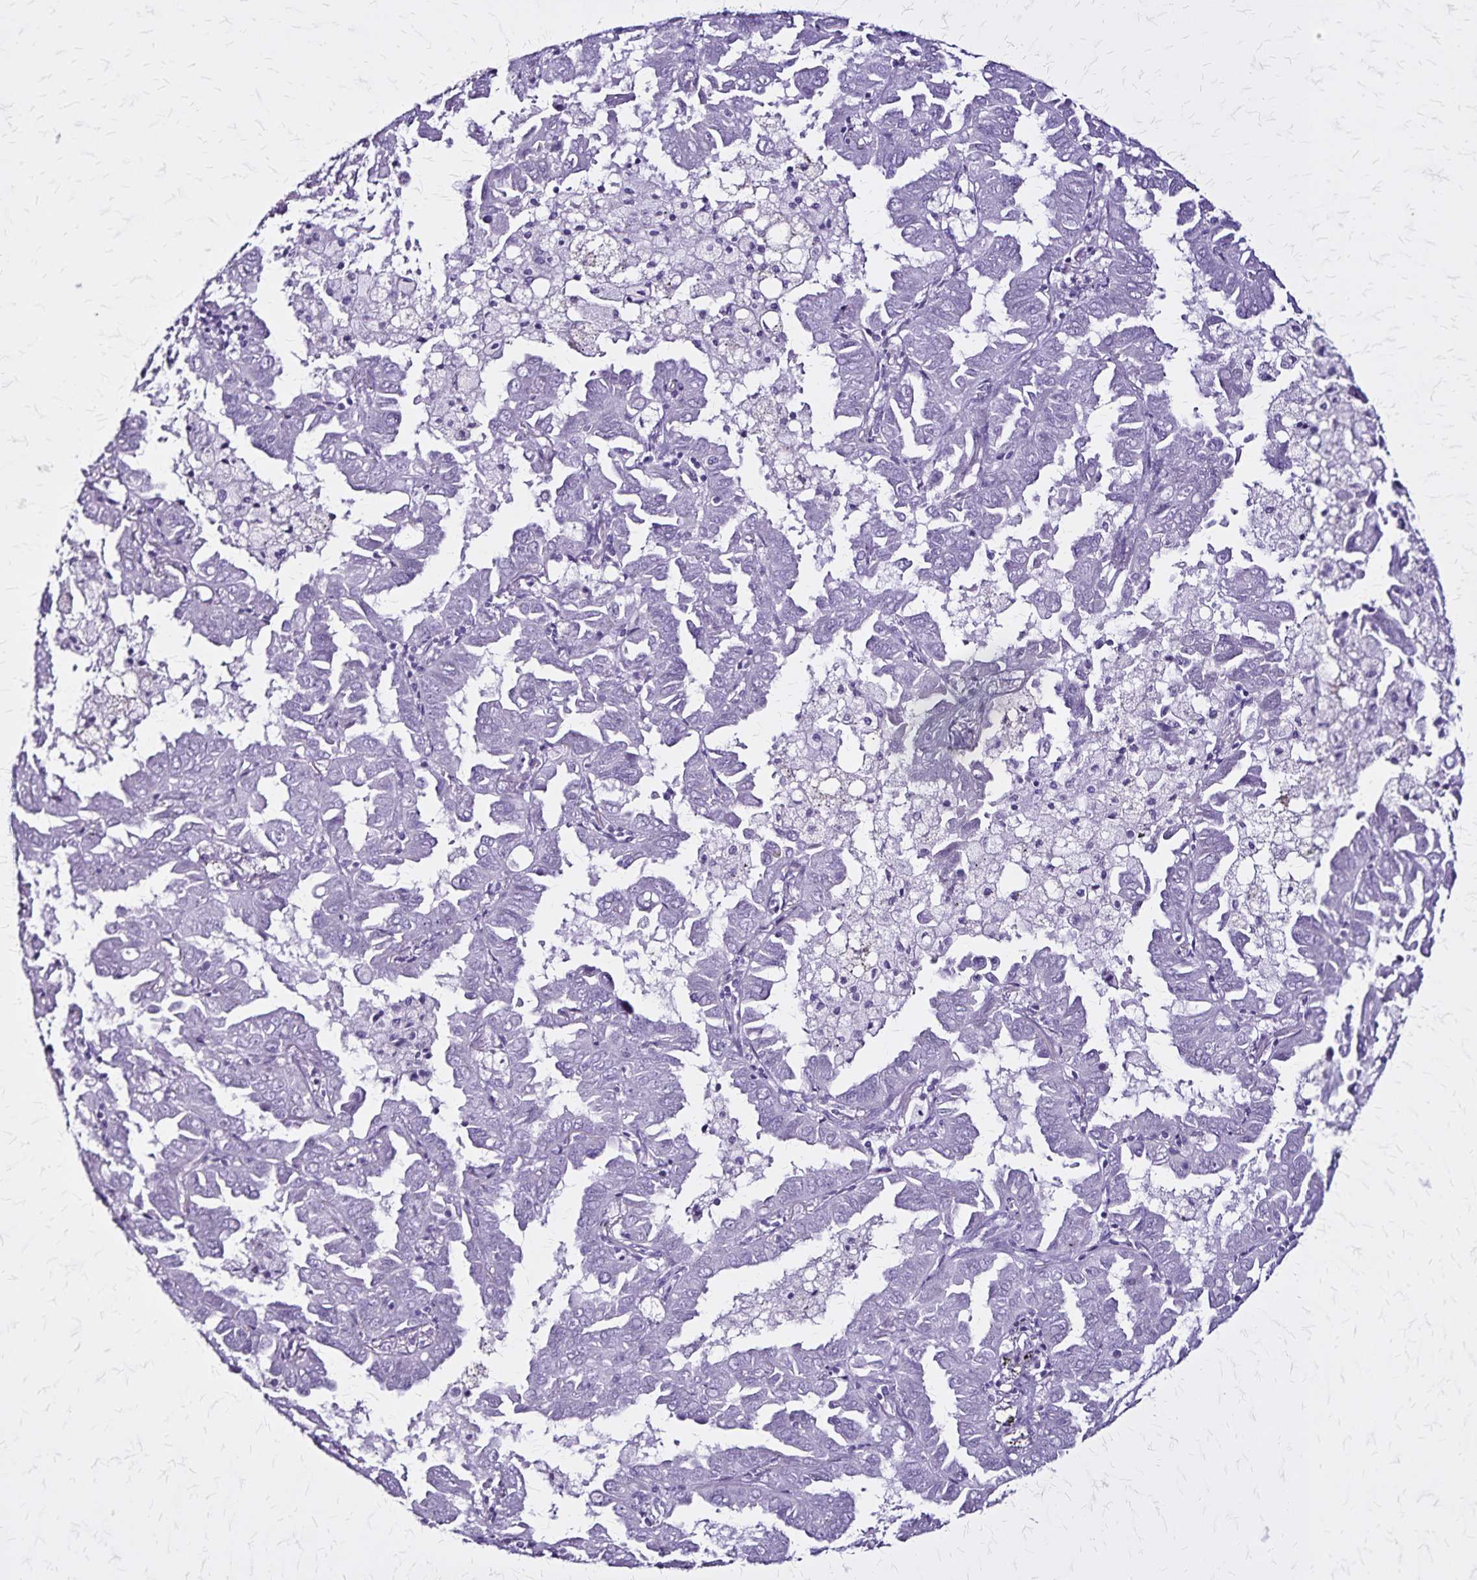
{"staining": {"intensity": "negative", "quantity": "none", "location": "none"}, "tissue": "lung cancer", "cell_type": "Tumor cells", "image_type": "cancer", "snomed": [{"axis": "morphology", "description": "Adenocarcinoma, NOS"}, {"axis": "topography", "description": "Lung"}], "caption": "DAB immunohistochemical staining of lung cancer (adenocarcinoma) reveals no significant positivity in tumor cells.", "gene": "KRT2", "patient": {"sex": "male", "age": 64}}